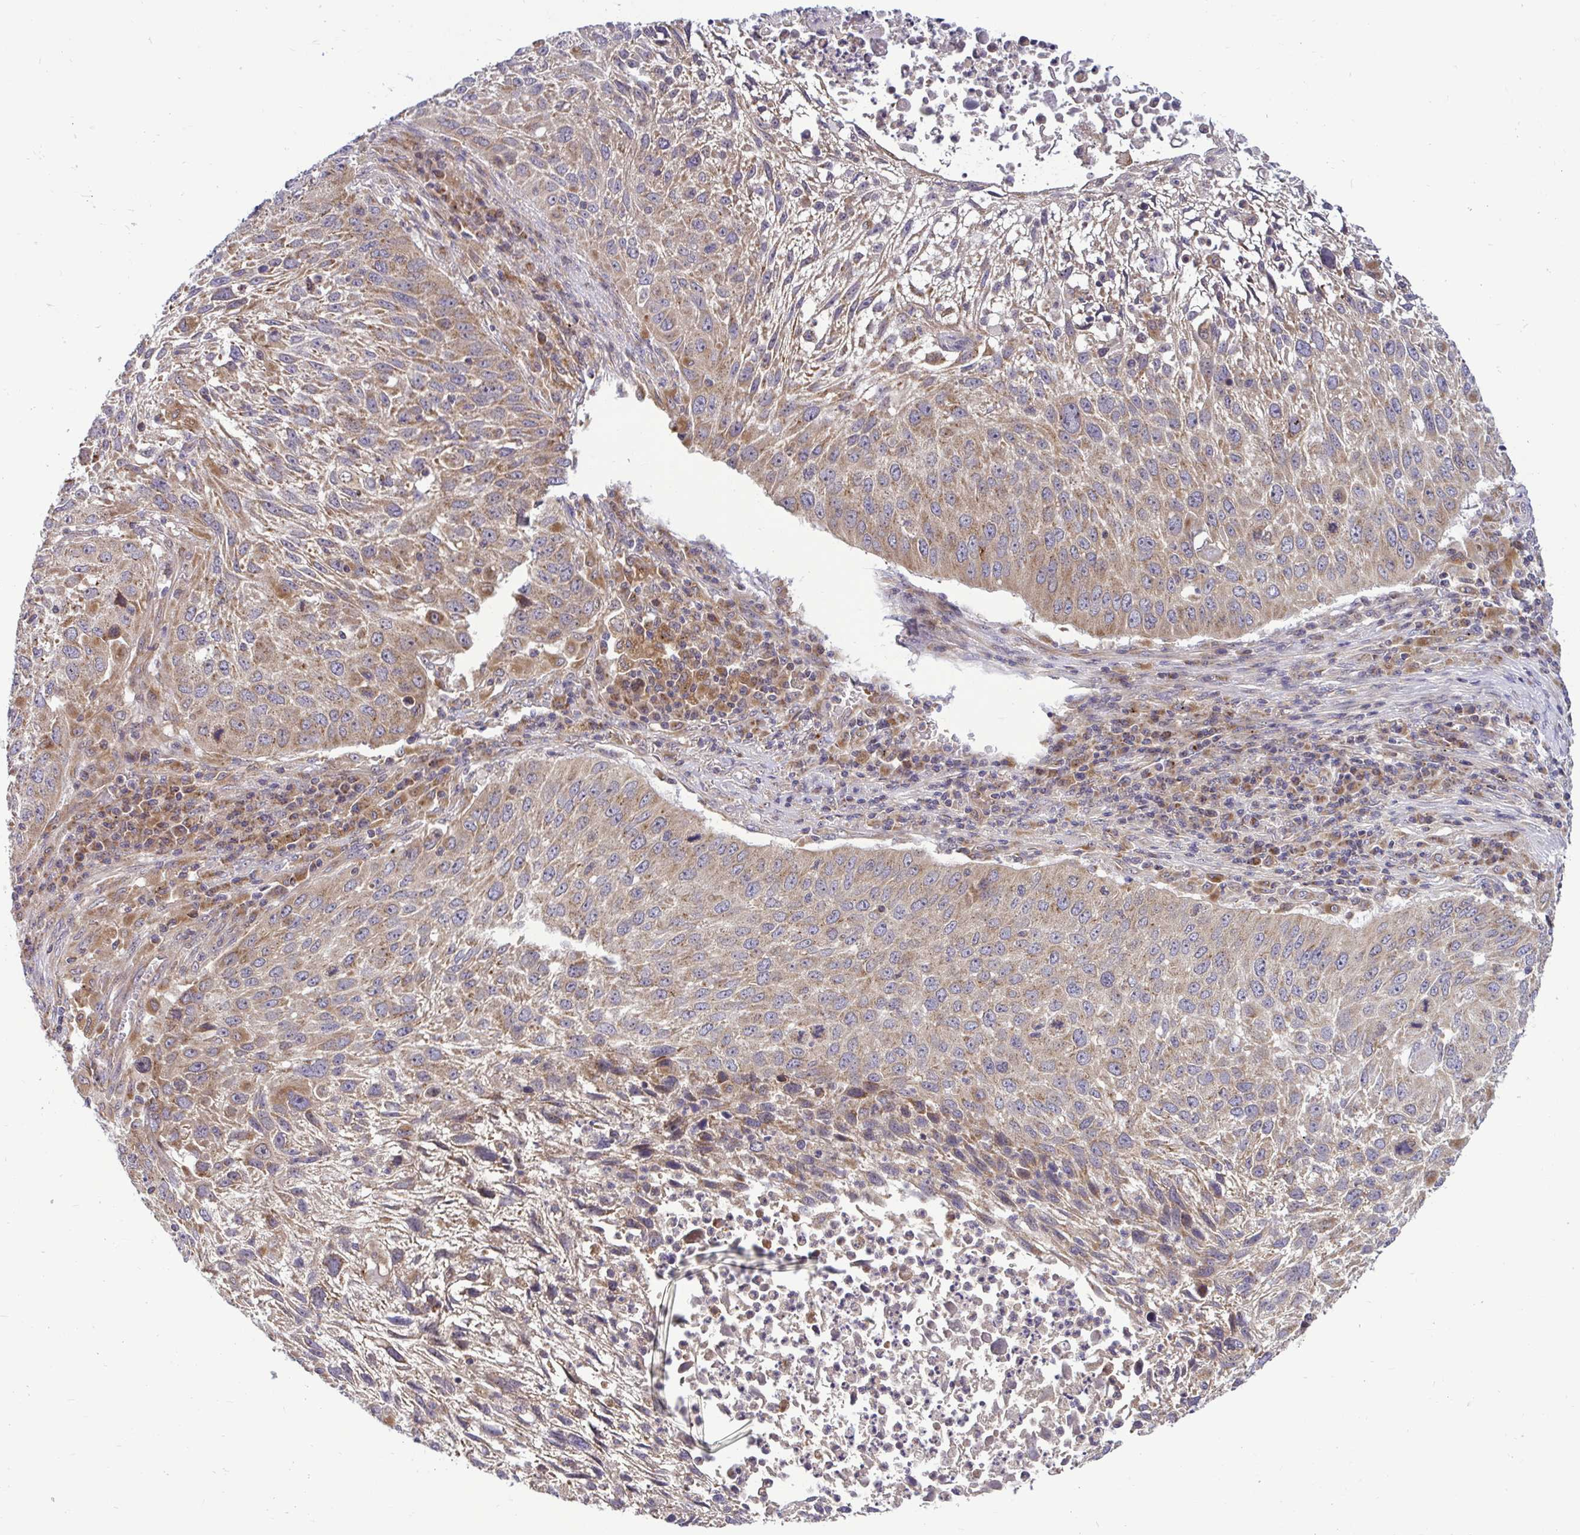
{"staining": {"intensity": "moderate", "quantity": ">75%", "location": "cytoplasmic/membranous"}, "tissue": "lung cancer", "cell_type": "Tumor cells", "image_type": "cancer", "snomed": [{"axis": "morphology", "description": "Normal morphology"}, {"axis": "morphology", "description": "Squamous cell carcinoma, NOS"}, {"axis": "topography", "description": "Lymph node"}, {"axis": "topography", "description": "Lung"}], "caption": "Brown immunohistochemical staining in lung squamous cell carcinoma demonstrates moderate cytoplasmic/membranous positivity in about >75% of tumor cells.", "gene": "VTI1B", "patient": {"sex": "male", "age": 67}}